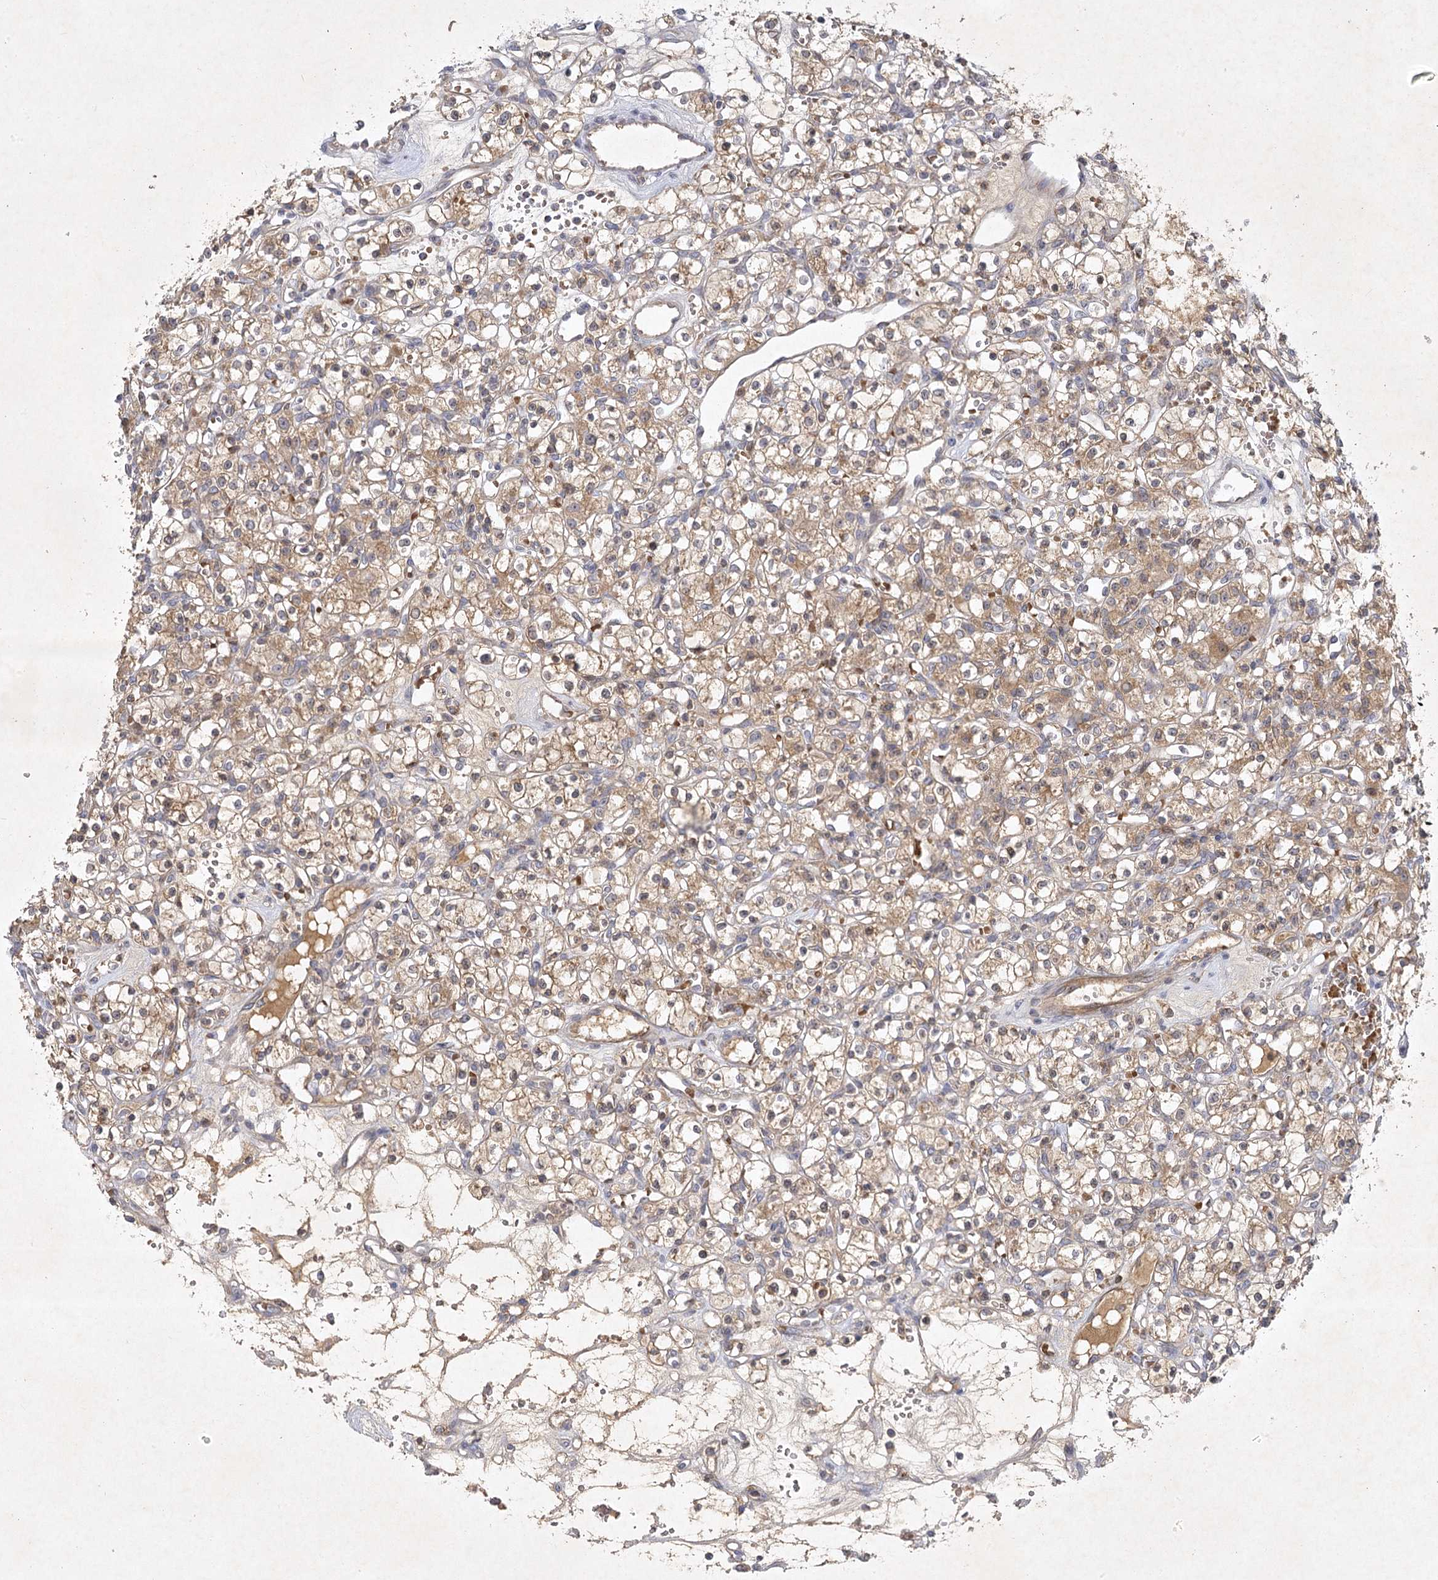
{"staining": {"intensity": "moderate", "quantity": "25%-75%", "location": "cytoplasmic/membranous"}, "tissue": "renal cancer", "cell_type": "Tumor cells", "image_type": "cancer", "snomed": [{"axis": "morphology", "description": "Adenocarcinoma, NOS"}, {"axis": "topography", "description": "Kidney"}], "caption": "DAB (3,3'-diaminobenzidine) immunohistochemical staining of human renal cancer (adenocarcinoma) demonstrates moderate cytoplasmic/membranous protein expression in about 25%-75% of tumor cells. (IHC, brightfield microscopy, high magnification).", "gene": "PYROXD2", "patient": {"sex": "female", "age": 59}}